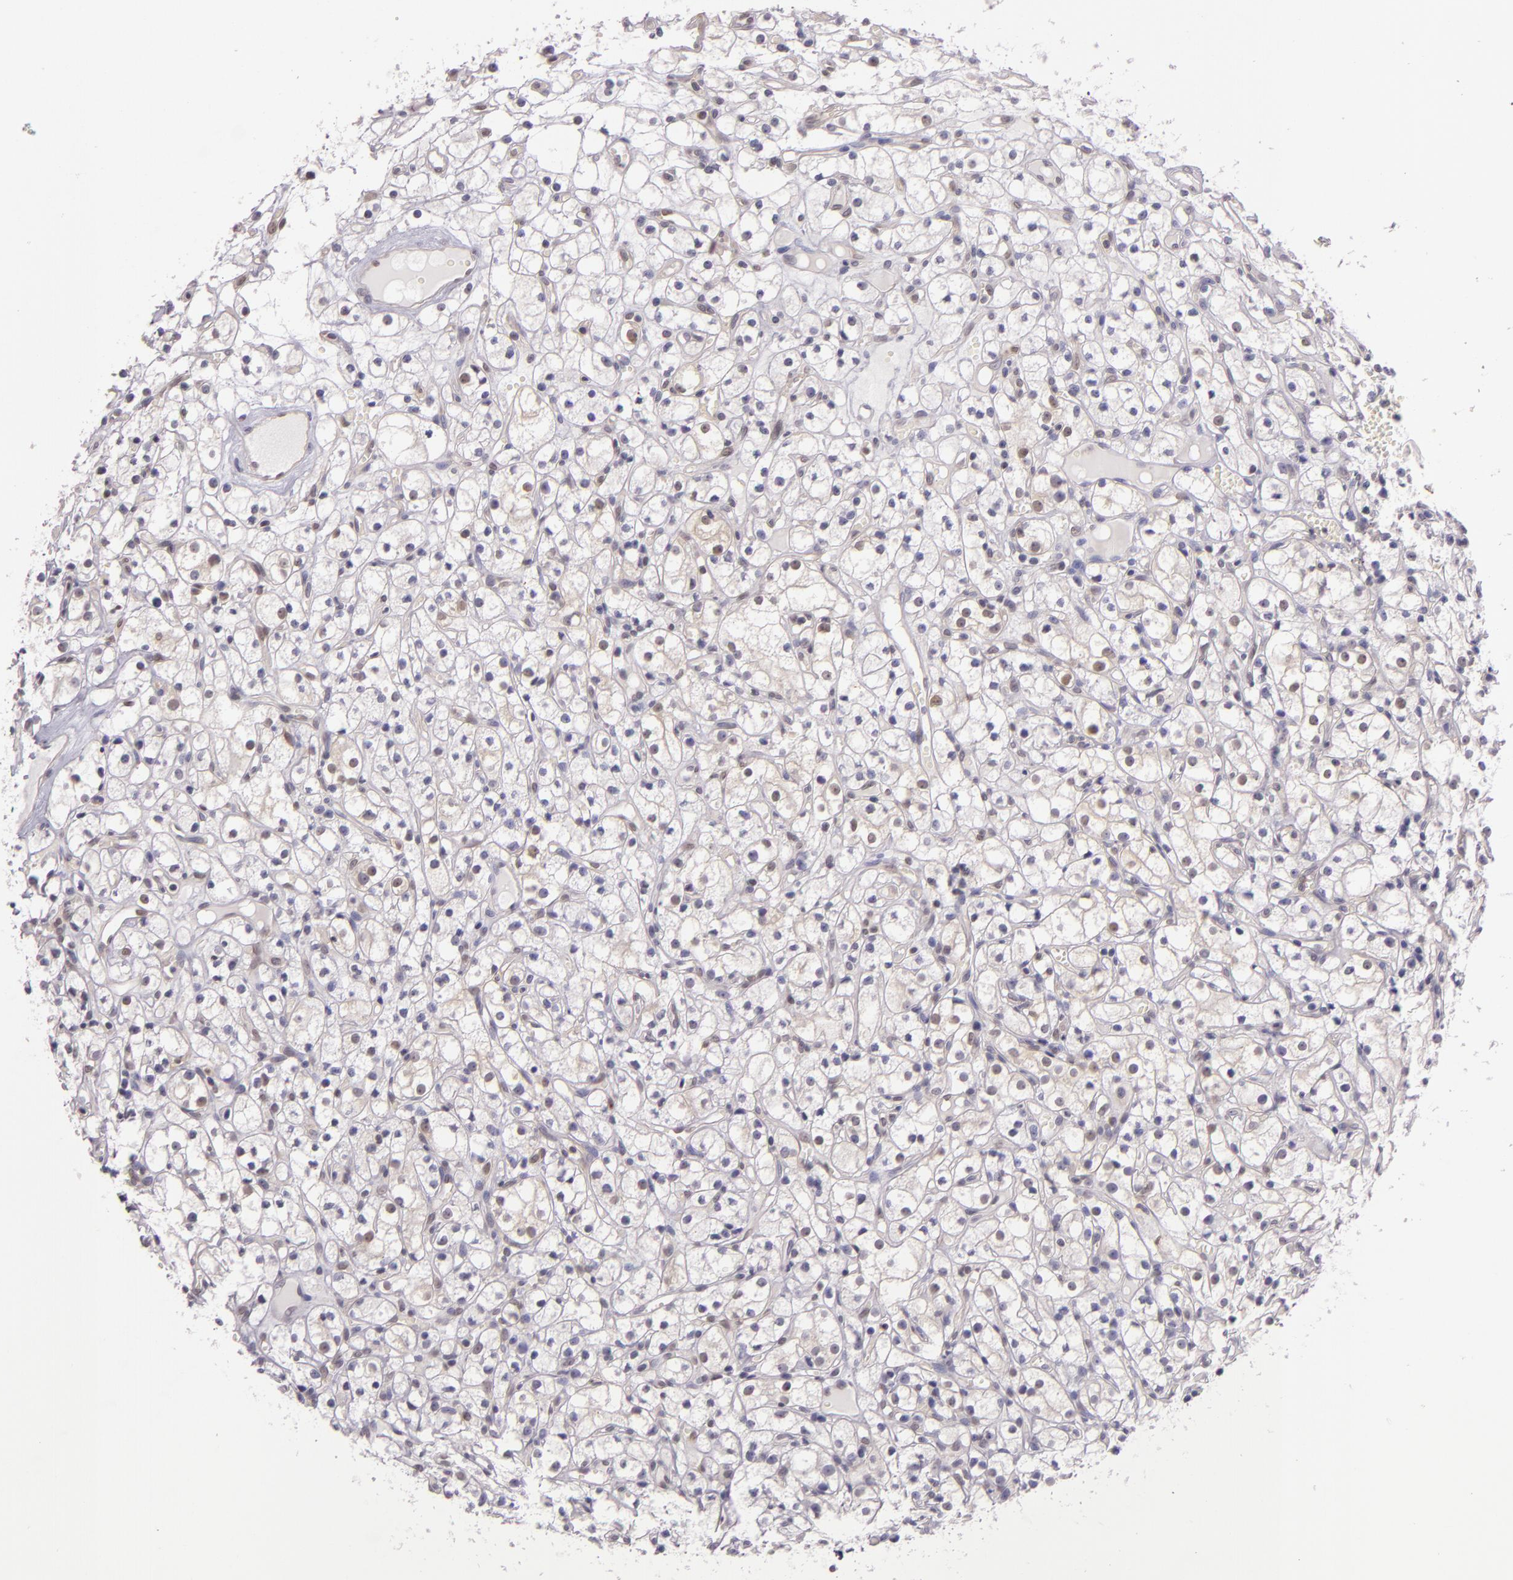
{"staining": {"intensity": "weak", "quantity": "<25%", "location": "nuclear"}, "tissue": "renal cancer", "cell_type": "Tumor cells", "image_type": "cancer", "snomed": [{"axis": "morphology", "description": "Adenocarcinoma, NOS"}, {"axis": "topography", "description": "Kidney"}], "caption": "Tumor cells are negative for protein expression in human renal cancer.", "gene": "HSPA8", "patient": {"sex": "male", "age": 61}}